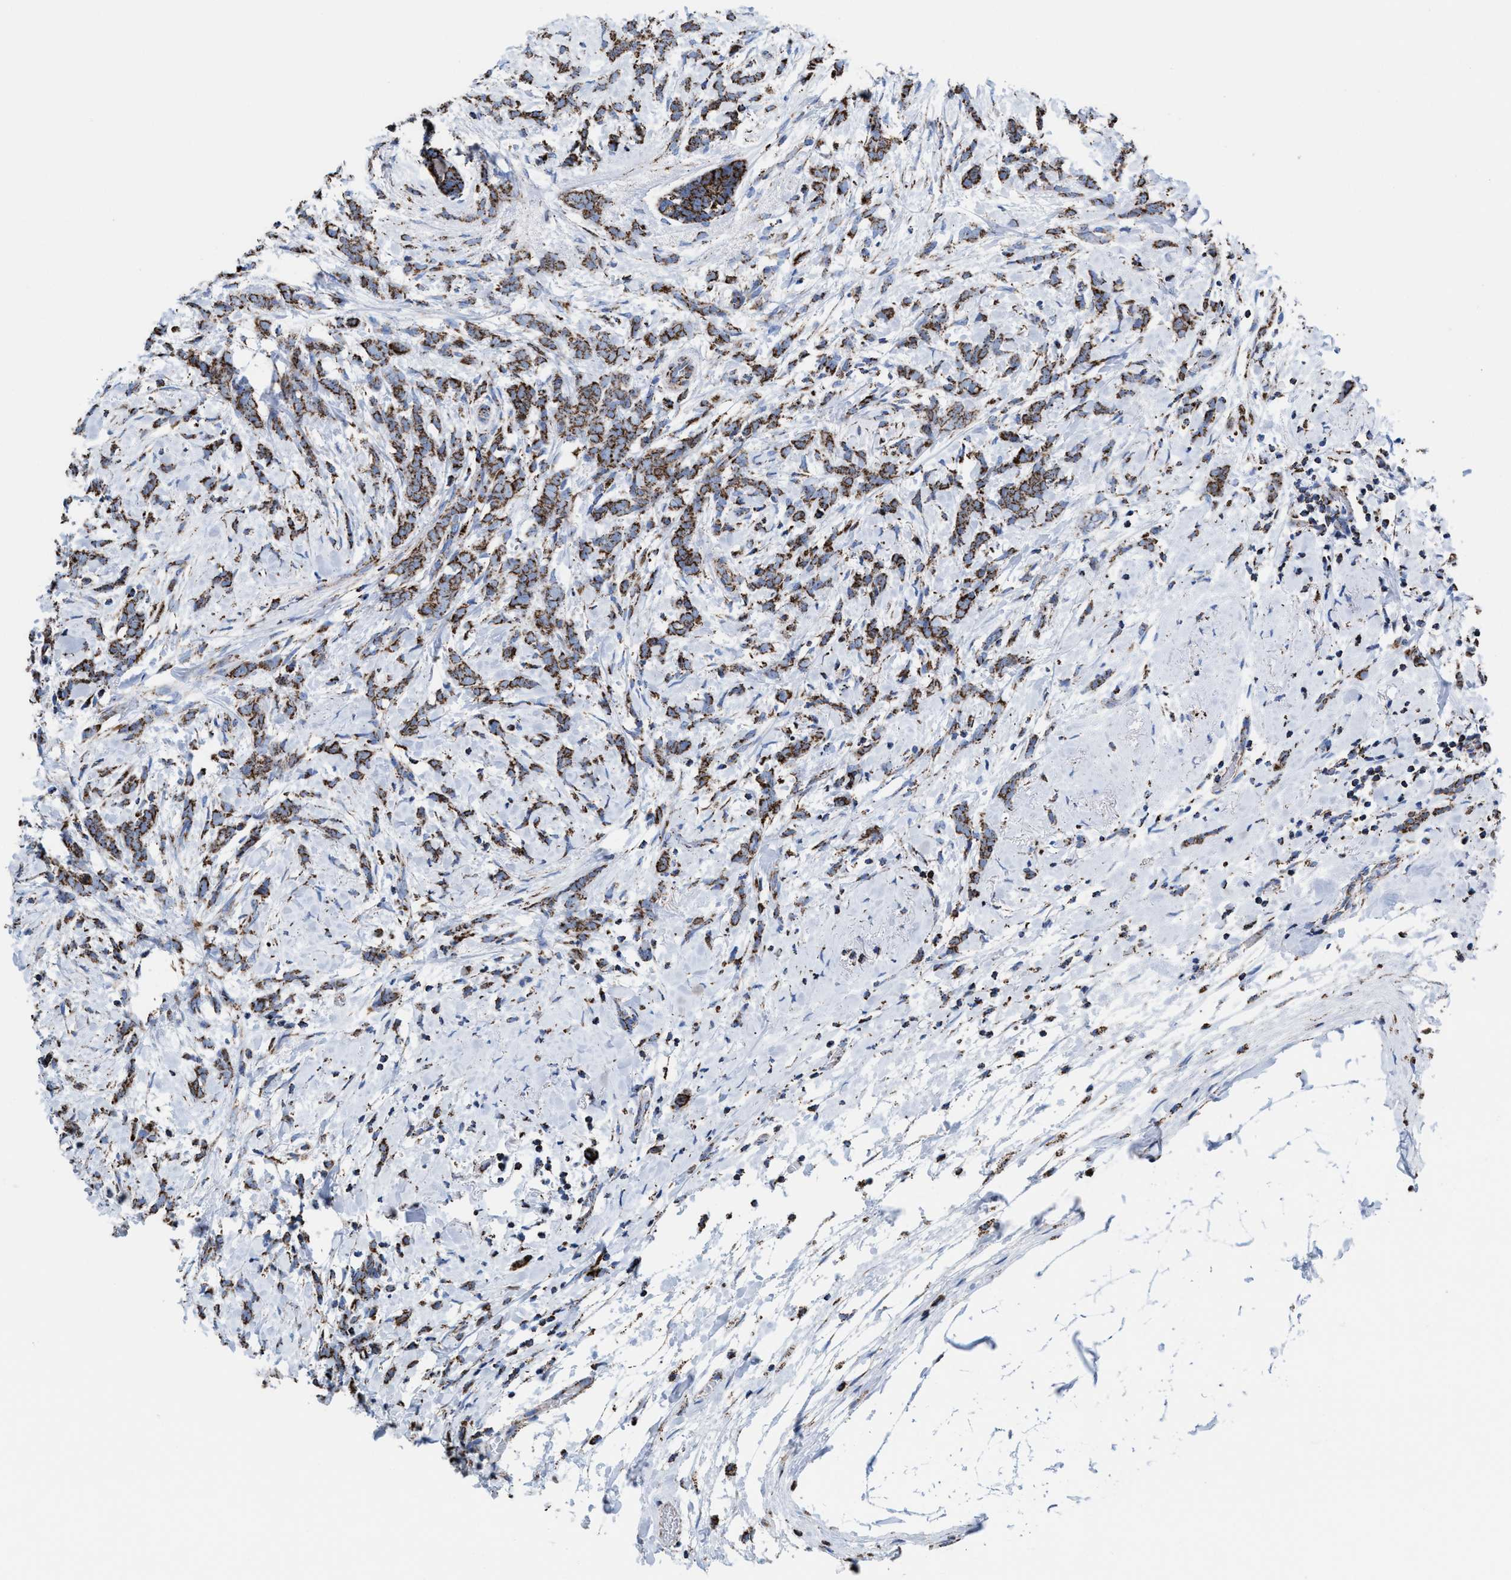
{"staining": {"intensity": "moderate", "quantity": ">75%", "location": "cytoplasmic/membranous"}, "tissue": "breast cancer", "cell_type": "Tumor cells", "image_type": "cancer", "snomed": [{"axis": "morphology", "description": "Lobular carcinoma, in situ"}, {"axis": "morphology", "description": "Lobular carcinoma"}, {"axis": "topography", "description": "Breast"}], "caption": "Tumor cells reveal moderate cytoplasmic/membranous positivity in approximately >75% of cells in breast cancer (lobular carcinoma).", "gene": "ECHS1", "patient": {"sex": "female", "age": 41}}